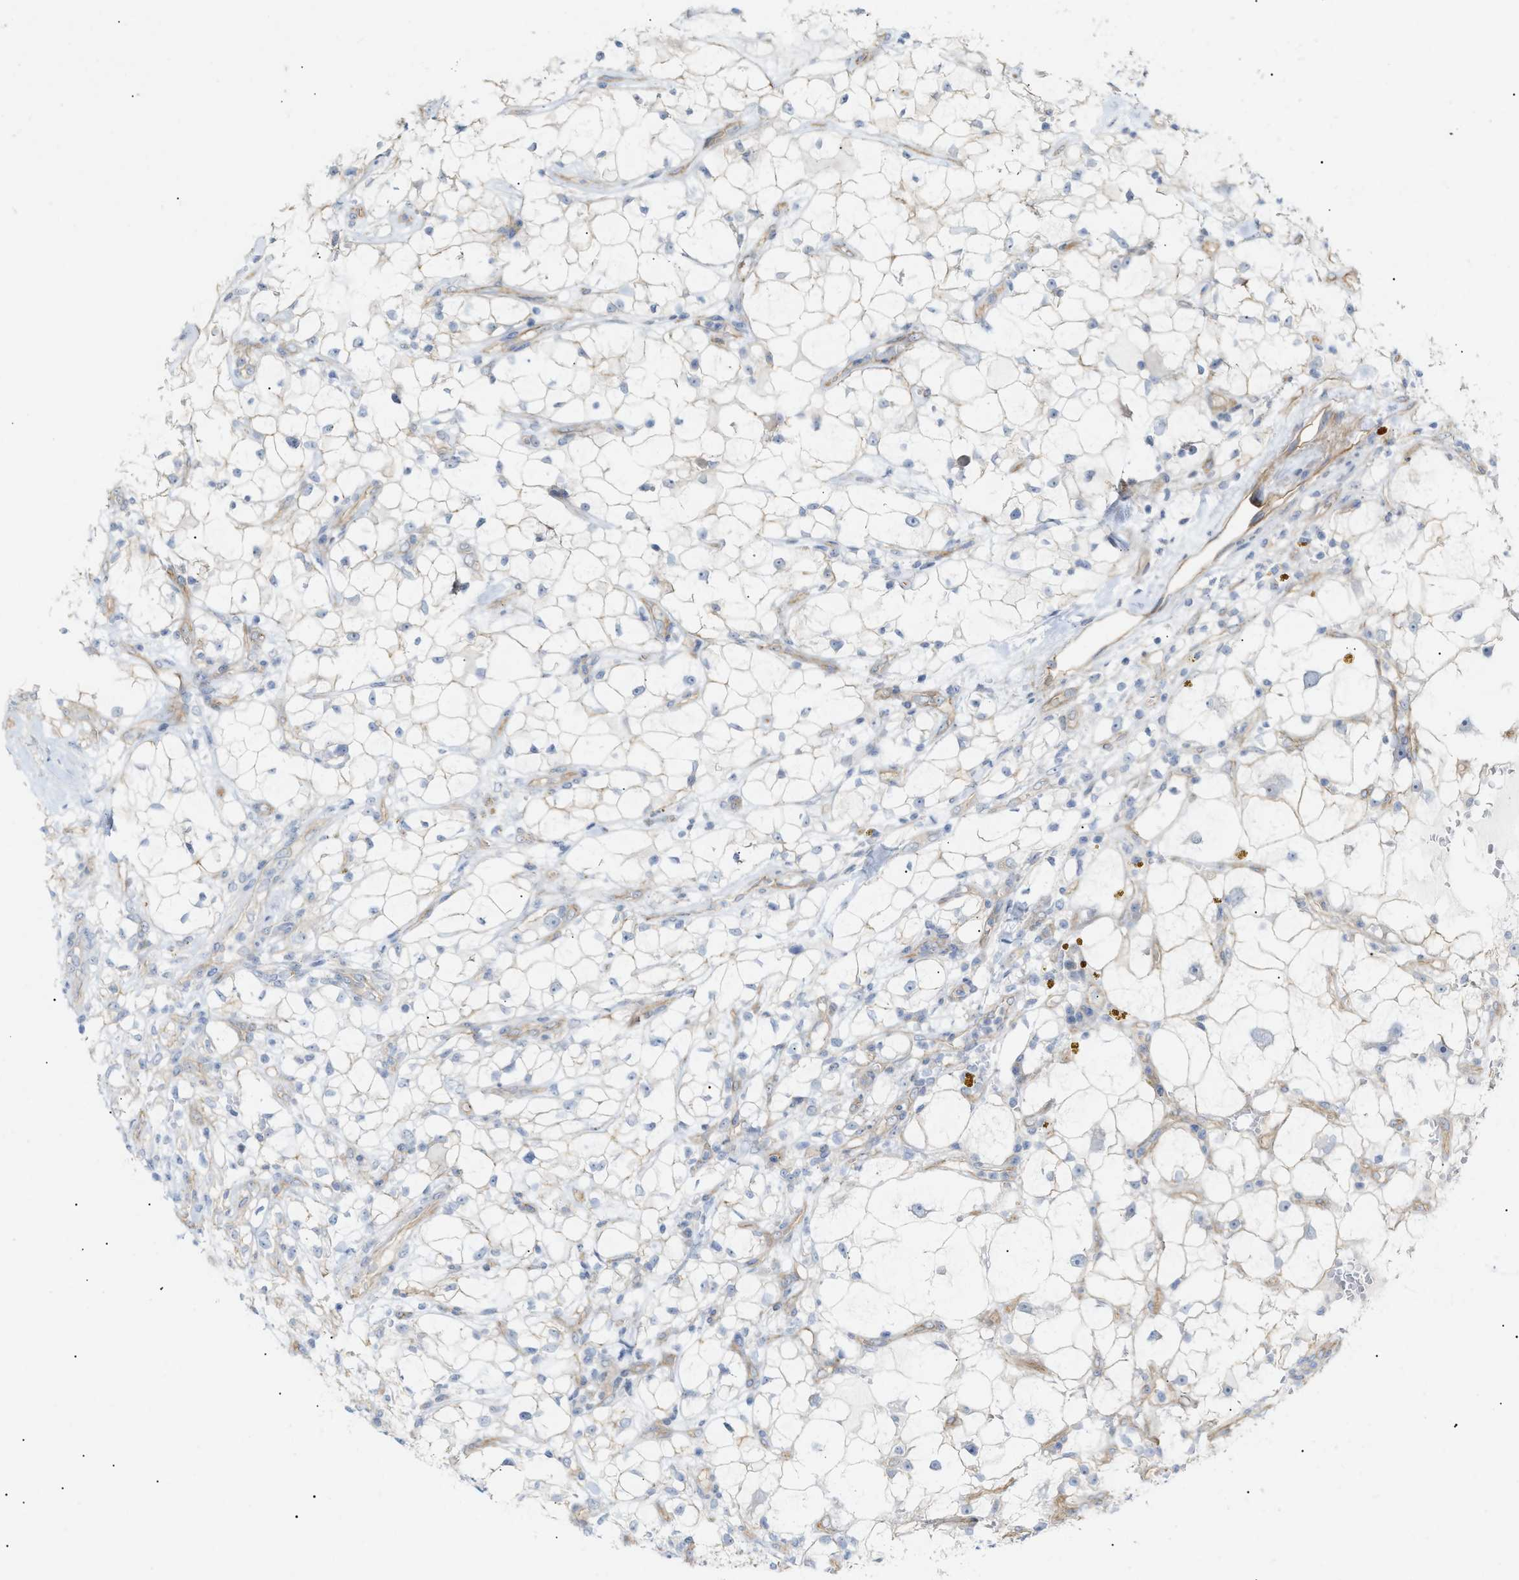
{"staining": {"intensity": "negative", "quantity": "none", "location": "none"}, "tissue": "renal cancer", "cell_type": "Tumor cells", "image_type": "cancer", "snomed": [{"axis": "morphology", "description": "Adenocarcinoma, NOS"}, {"axis": "topography", "description": "Kidney"}], "caption": "There is no significant staining in tumor cells of adenocarcinoma (renal). (DAB immunohistochemistry with hematoxylin counter stain).", "gene": "ZFHX2", "patient": {"sex": "female", "age": 60}}